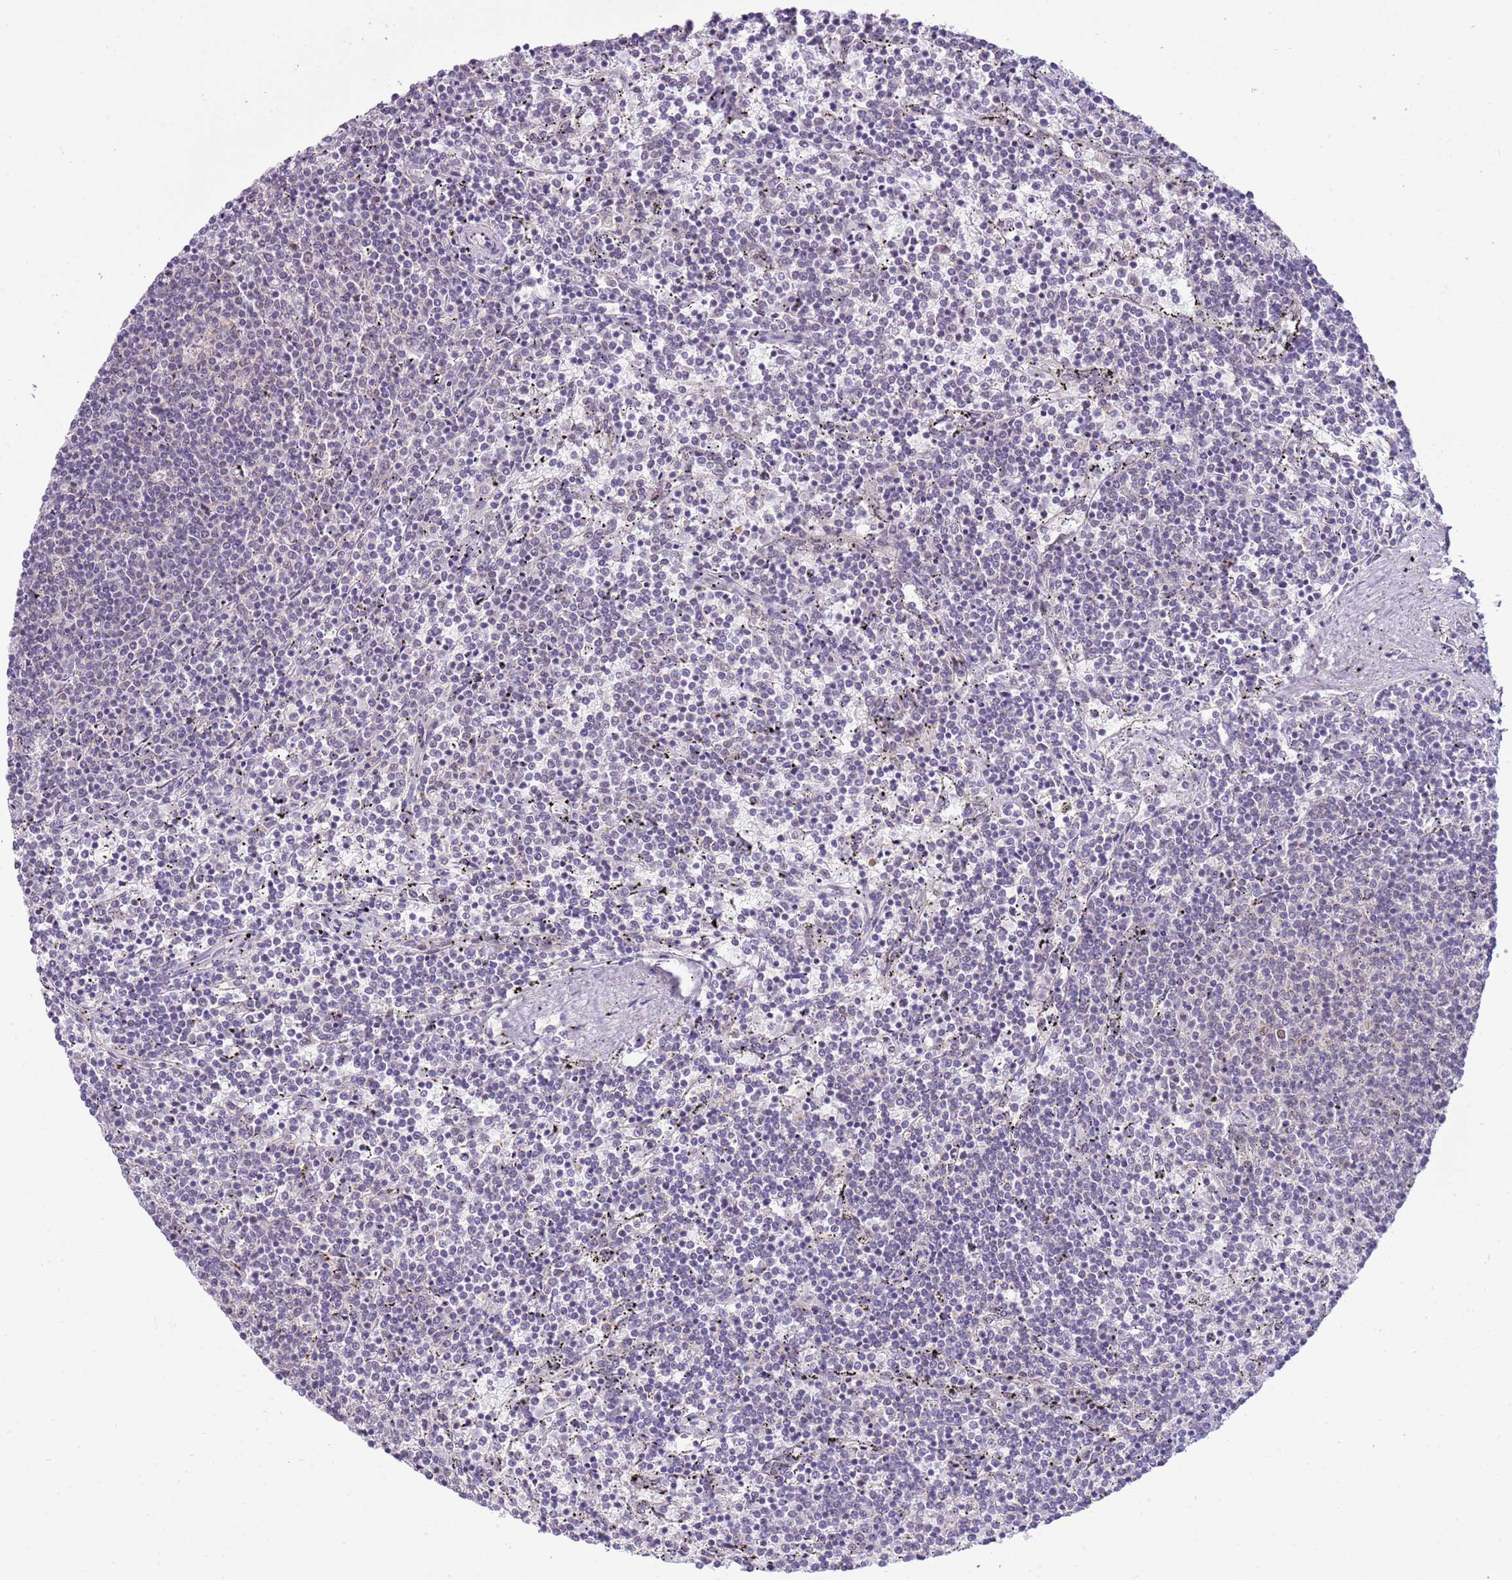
{"staining": {"intensity": "negative", "quantity": "none", "location": "none"}, "tissue": "lymphoma", "cell_type": "Tumor cells", "image_type": "cancer", "snomed": [{"axis": "morphology", "description": "Malignant lymphoma, non-Hodgkin's type, Low grade"}, {"axis": "topography", "description": "Spleen"}], "caption": "Photomicrograph shows no protein expression in tumor cells of lymphoma tissue.", "gene": "FAM120C", "patient": {"sex": "female", "age": 50}}